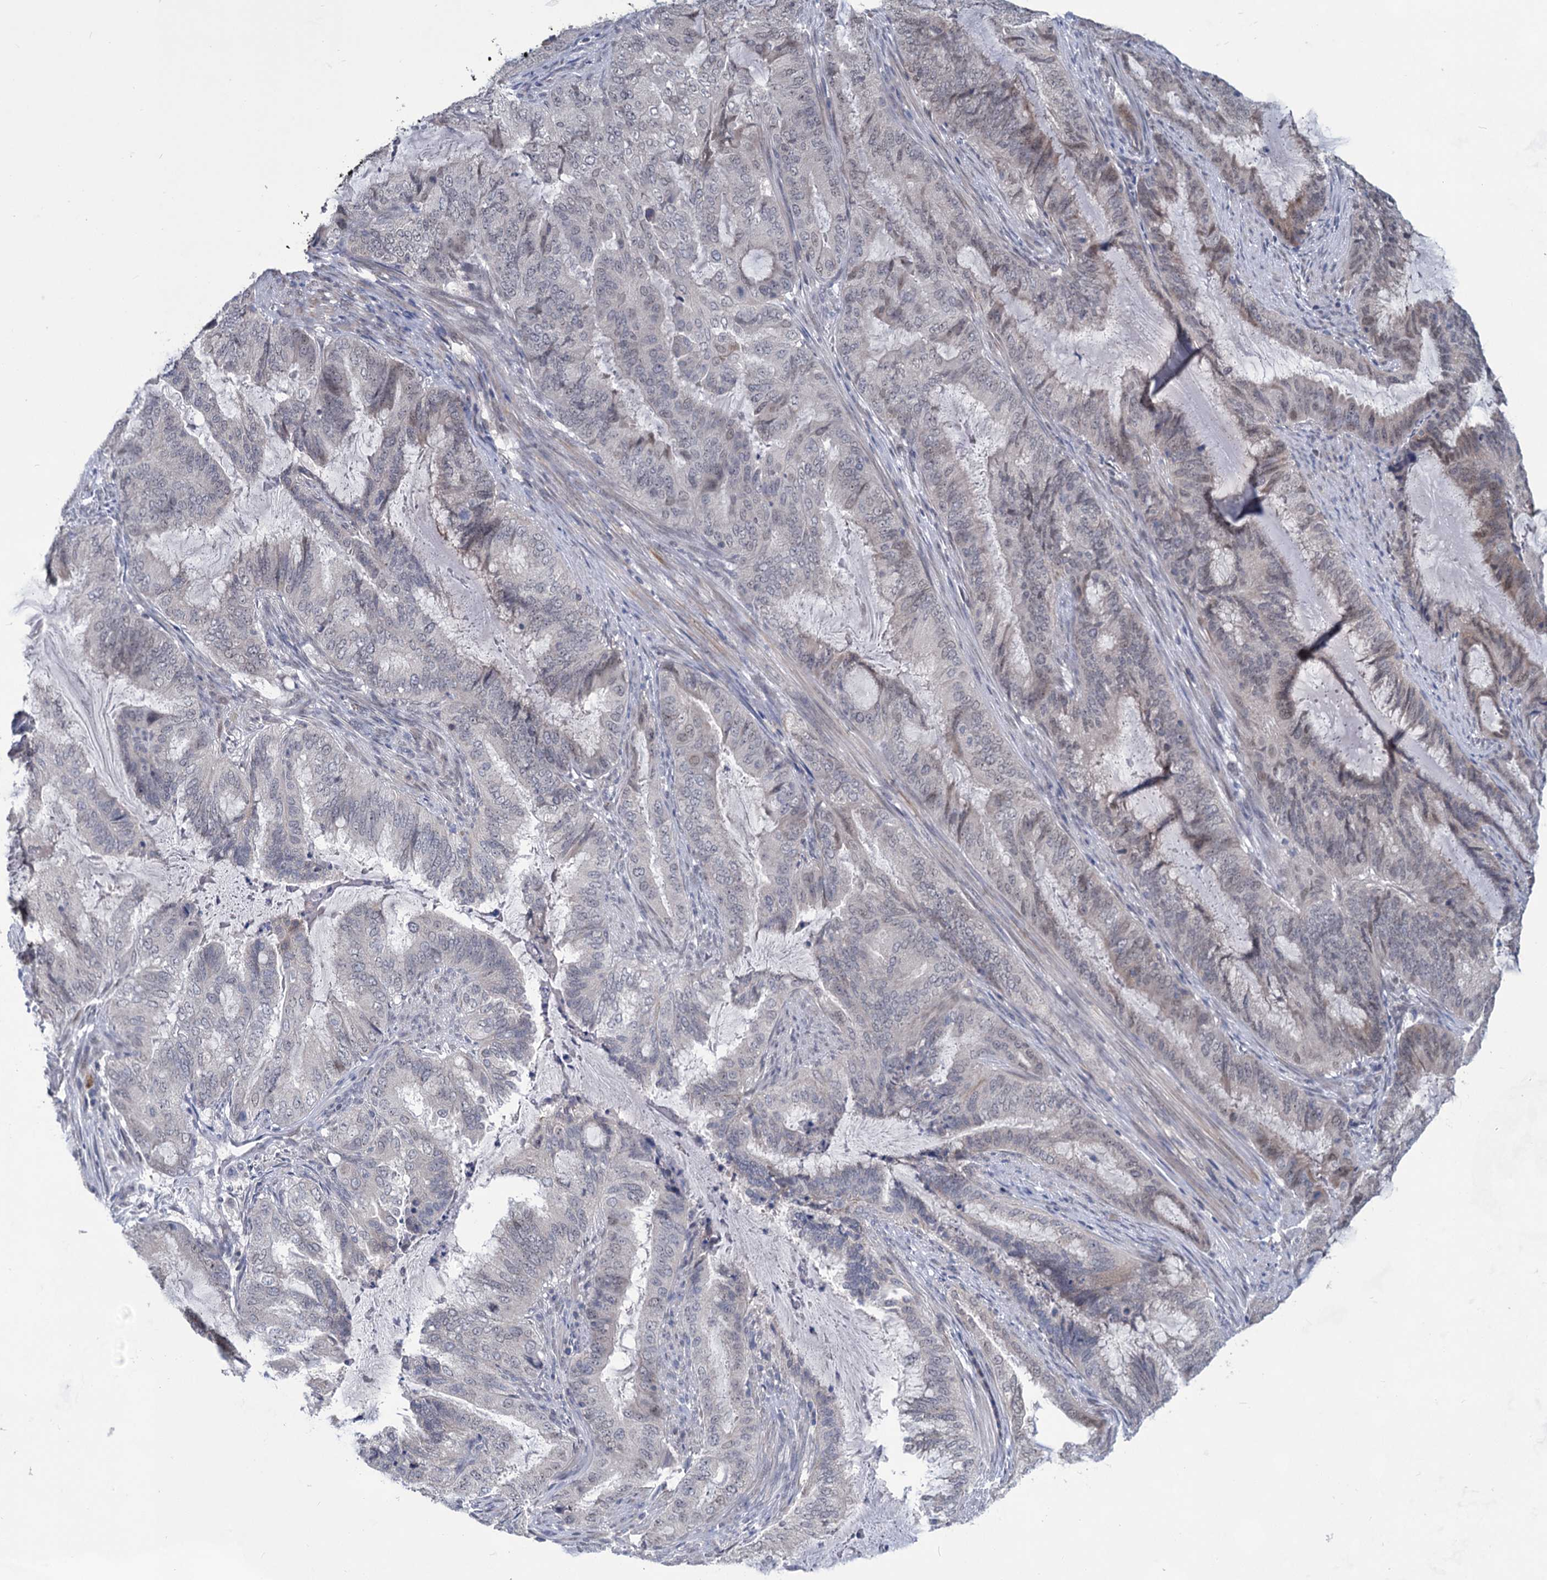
{"staining": {"intensity": "negative", "quantity": "none", "location": "none"}, "tissue": "endometrial cancer", "cell_type": "Tumor cells", "image_type": "cancer", "snomed": [{"axis": "morphology", "description": "Adenocarcinoma, NOS"}, {"axis": "topography", "description": "Endometrium"}], "caption": "DAB (3,3'-diaminobenzidine) immunohistochemical staining of adenocarcinoma (endometrial) displays no significant expression in tumor cells. (Brightfield microscopy of DAB (3,3'-diaminobenzidine) immunohistochemistry at high magnification).", "gene": "TTC17", "patient": {"sex": "female", "age": 51}}